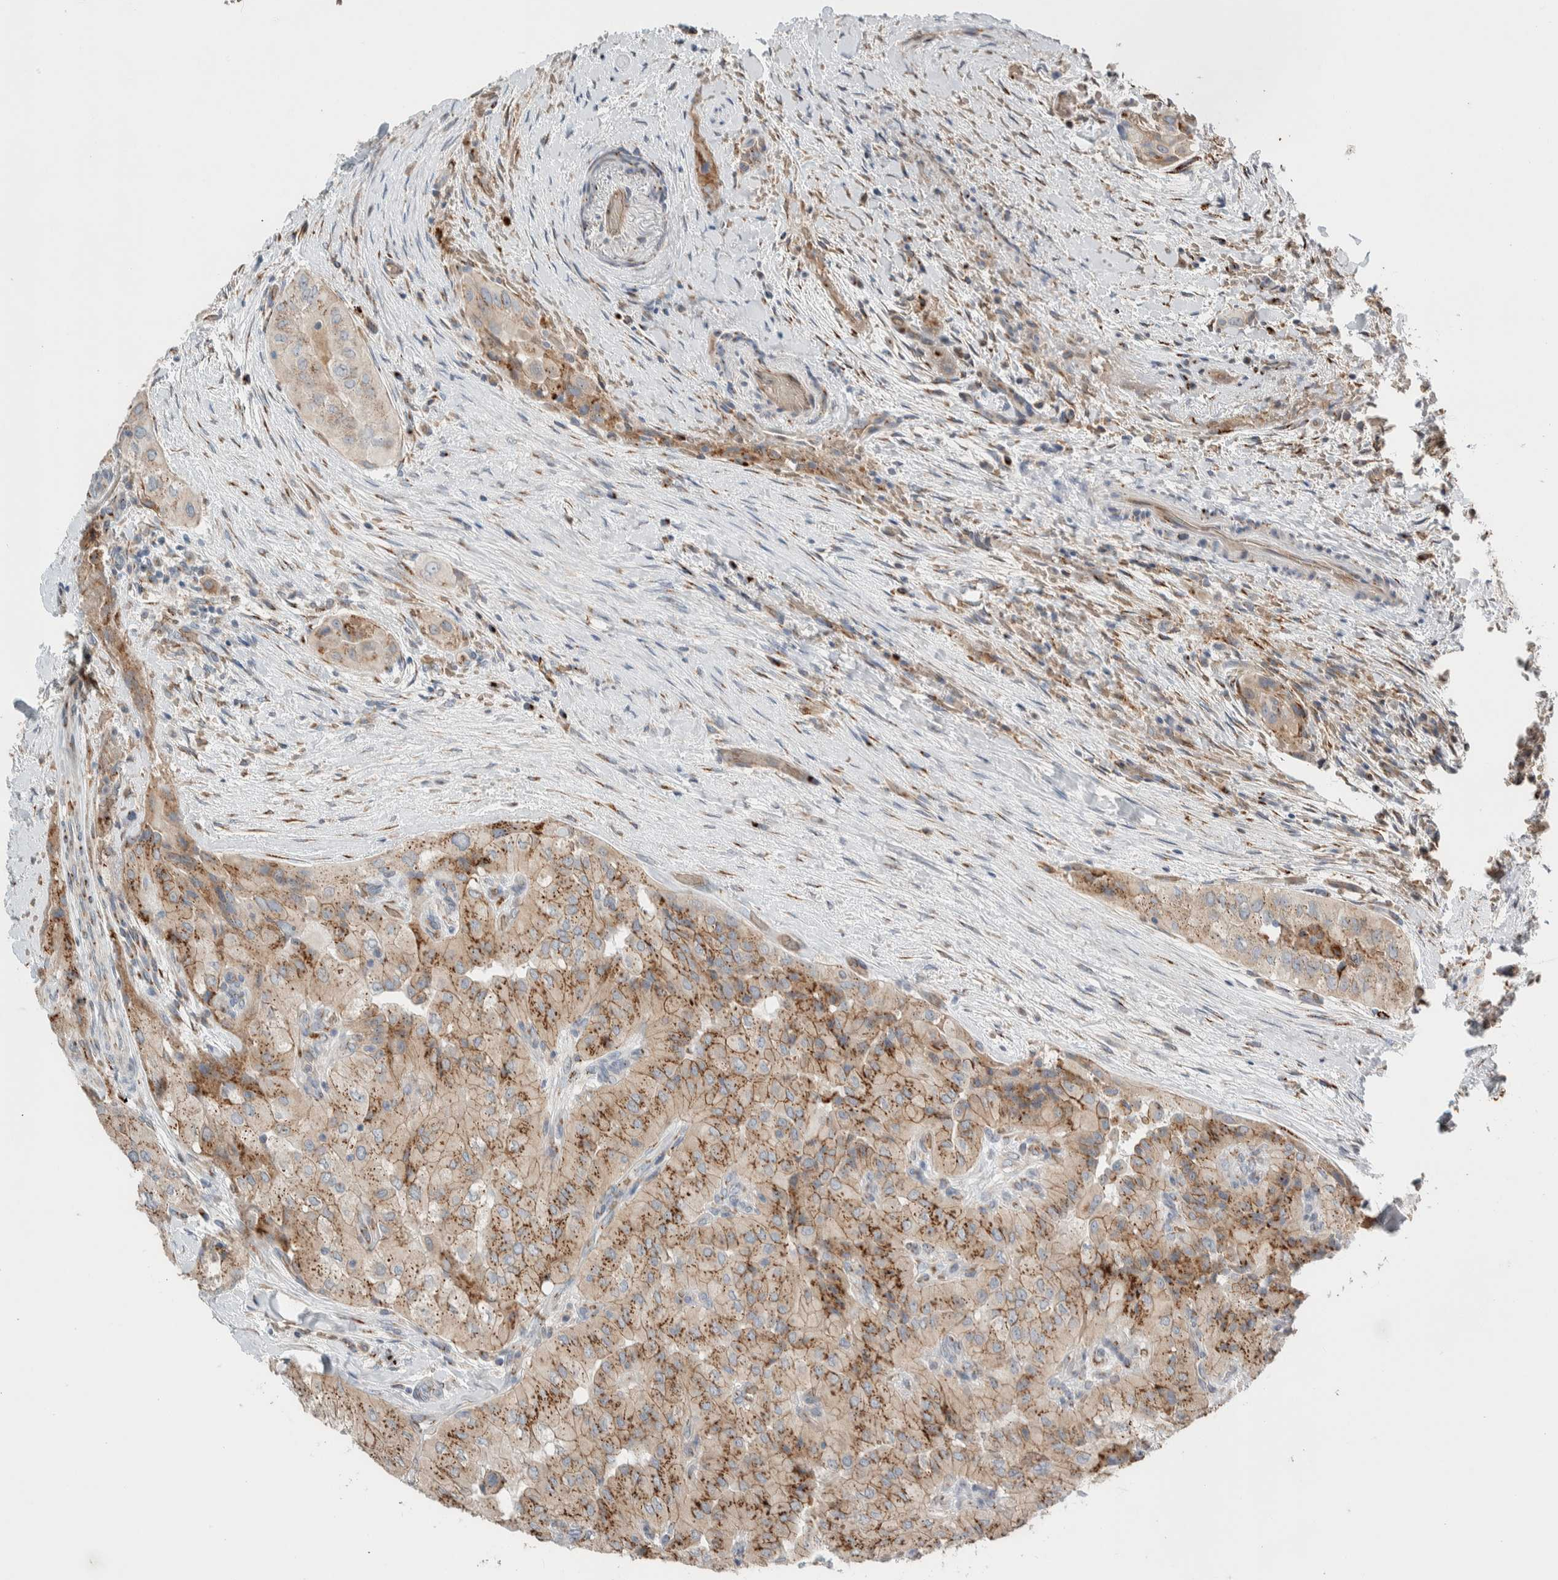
{"staining": {"intensity": "moderate", "quantity": ">75%", "location": "cytoplasmic/membranous"}, "tissue": "thyroid cancer", "cell_type": "Tumor cells", "image_type": "cancer", "snomed": [{"axis": "morphology", "description": "Papillary adenocarcinoma, NOS"}, {"axis": "topography", "description": "Thyroid gland"}], "caption": "A photomicrograph showing moderate cytoplasmic/membranous expression in about >75% of tumor cells in papillary adenocarcinoma (thyroid), as visualized by brown immunohistochemical staining.", "gene": "SLC38A10", "patient": {"sex": "female", "age": 59}}